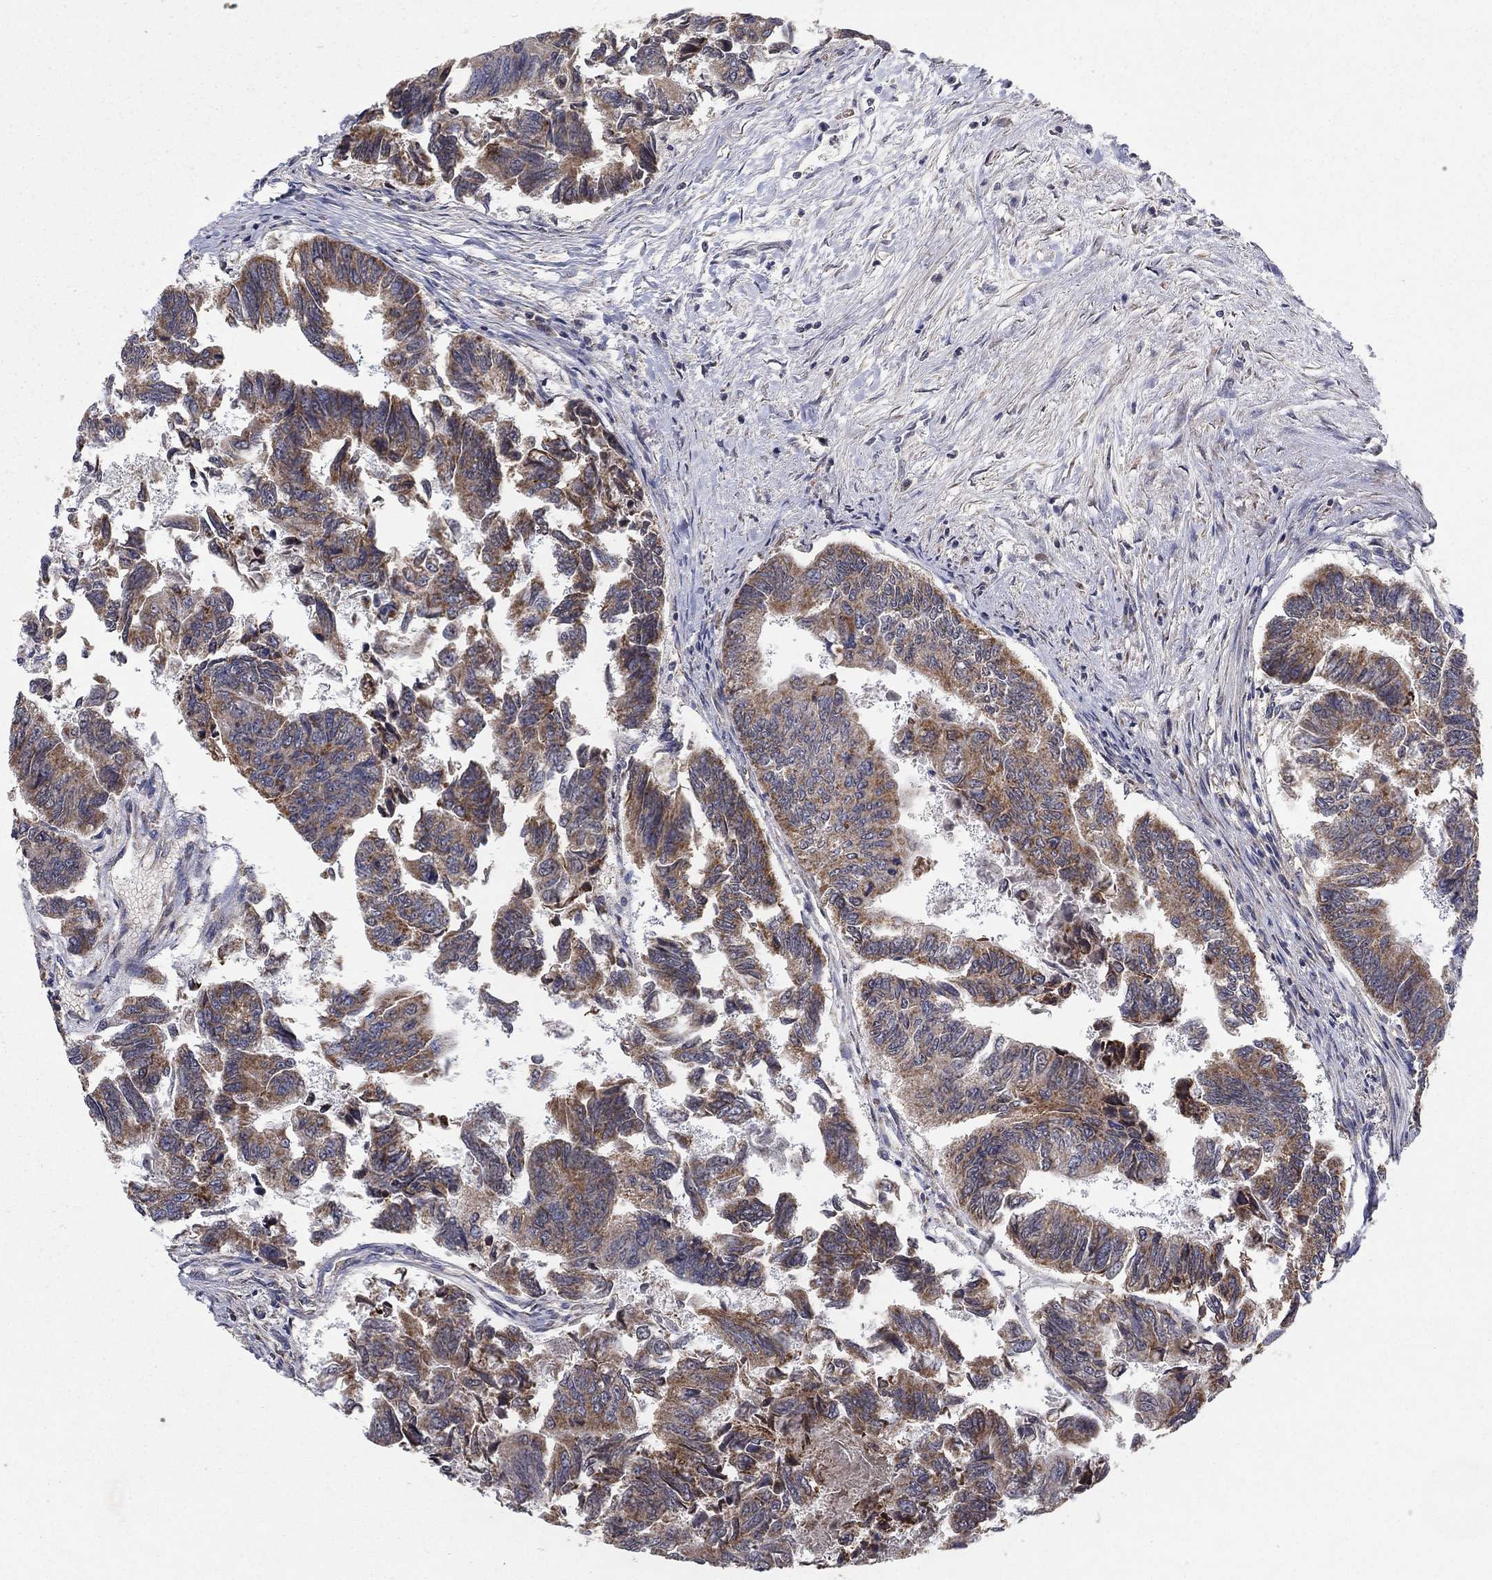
{"staining": {"intensity": "moderate", "quantity": ">75%", "location": "cytoplasmic/membranous"}, "tissue": "colorectal cancer", "cell_type": "Tumor cells", "image_type": "cancer", "snomed": [{"axis": "morphology", "description": "Adenocarcinoma, NOS"}, {"axis": "topography", "description": "Colon"}], "caption": "IHC staining of colorectal cancer, which reveals medium levels of moderate cytoplasmic/membranous positivity in about >75% of tumor cells indicating moderate cytoplasmic/membranous protein positivity. The staining was performed using DAB (brown) for protein detection and nuclei were counterstained in hematoxylin (blue).", "gene": "GPSM1", "patient": {"sex": "female", "age": 65}}